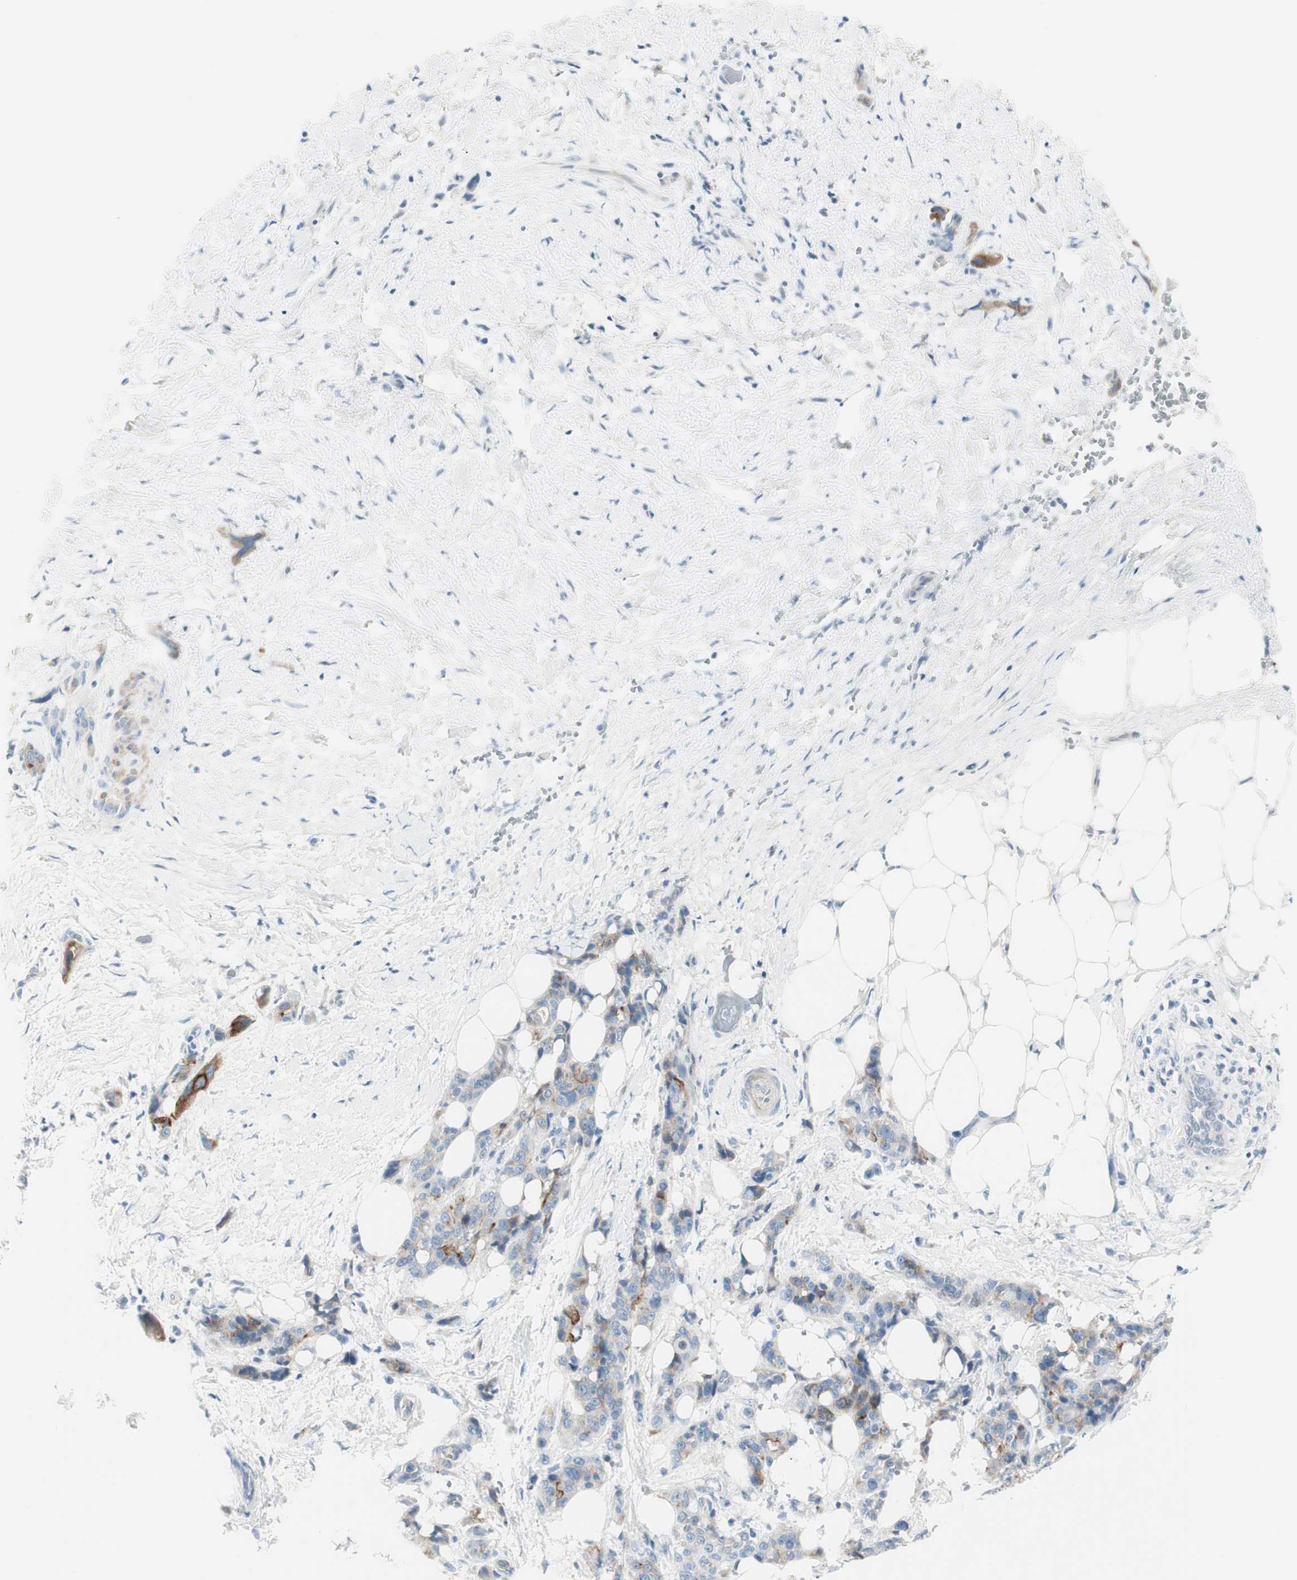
{"staining": {"intensity": "moderate", "quantity": "25%-75%", "location": "cytoplasmic/membranous"}, "tissue": "pancreatic cancer", "cell_type": "Tumor cells", "image_type": "cancer", "snomed": [{"axis": "morphology", "description": "Adenocarcinoma, NOS"}, {"axis": "topography", "description": "Pancreas"}], "caption": "Moderate cytoplasmic/membranous positivity for a protein is appreciated in approximately 25%-75% of tumor cells of pancreatic cancer using immunohistochemistry (IHC).", "gene": "CDHR5", "patient": {"sex": "male", "age": 46}}